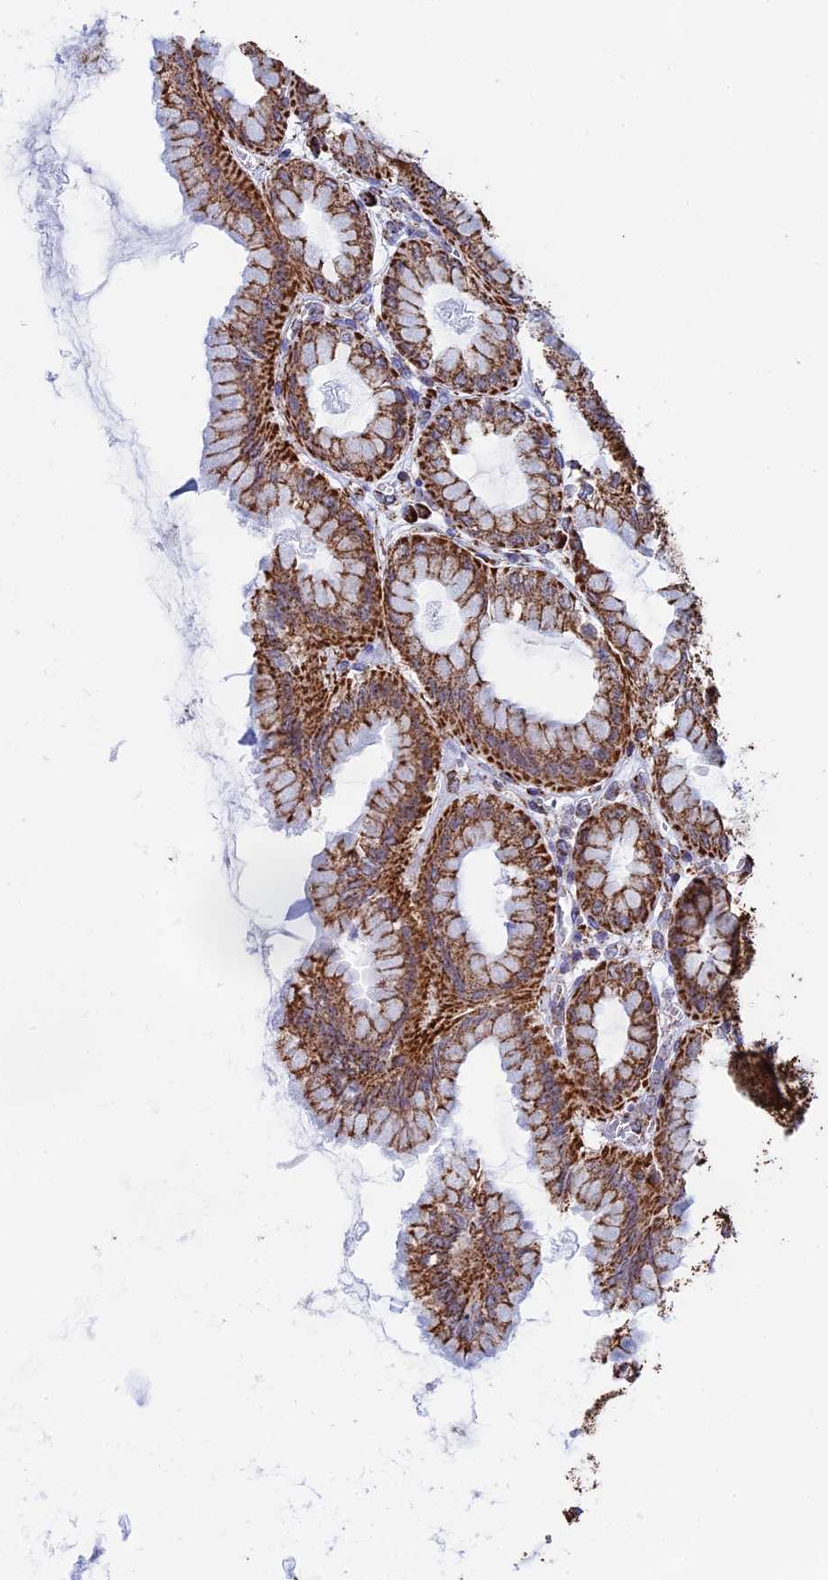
{"staining": {"intensity": "strong", "quantity": ">75%", "location": "cytoplasmic/membranous"}, "tissue": "stomach", "cell_type": "Glandular cells", "image_type": "normal", "snomed": [{"axis": "morphology", "description": "Normal tissue, NOS"}, {"axis": "topography", "description": "Stomach, upper"}], "caption": "Protein expression analysis of benign human stomach reveals strong cytoplasmic/membranous staining in approximately >75% of glandular cells. The protein is stained brown, and the nuclei are stained in blue (DAB IHC with brightfield microscopy, high magnification).", "gene": "CDC16", "patient": {"sex": "female", "age": 56}}